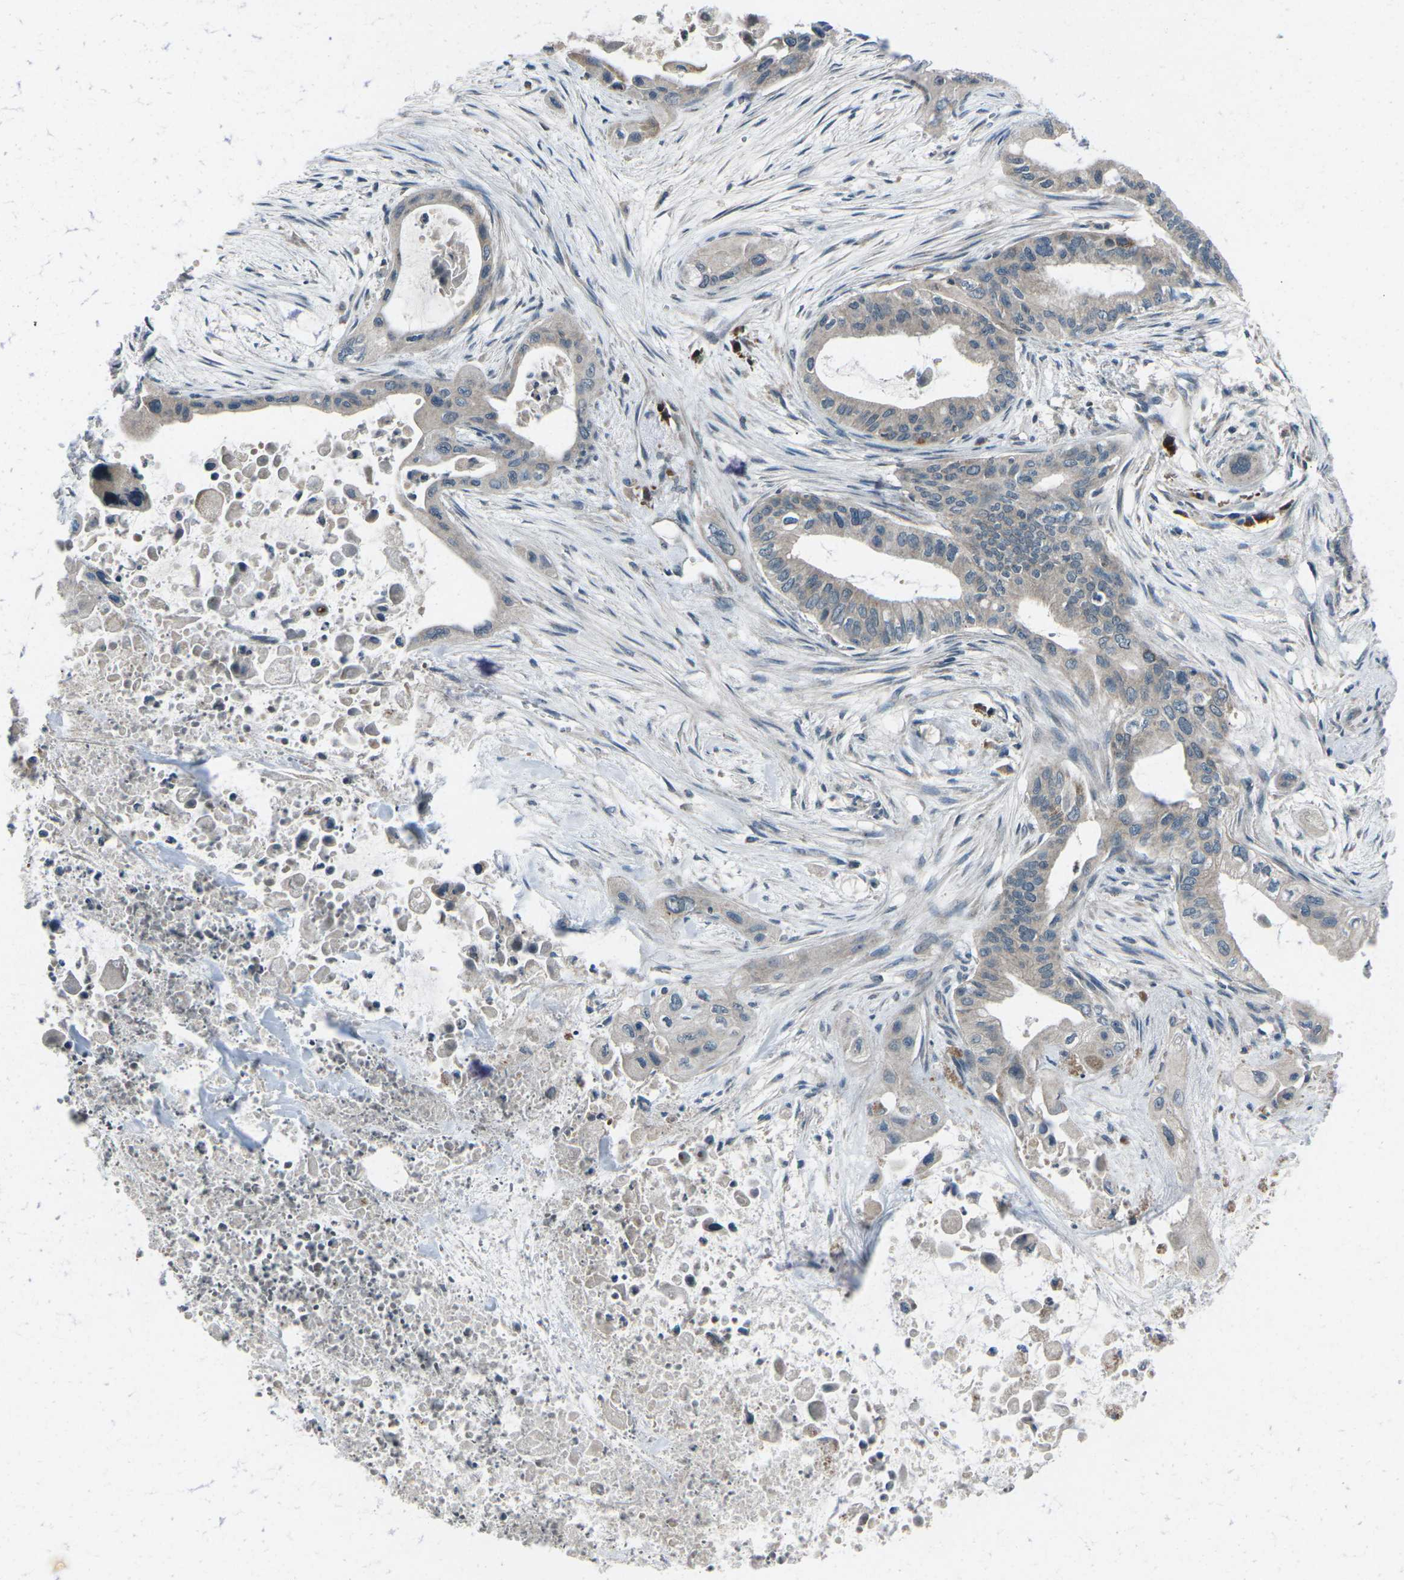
{"staining": {"intensity": "weak", "quantity": ">75%", "location": "cytoplasmic/membranous"}, "tissue": "pancreatic cancer", "cell_type": "Tumor cells", "image_type": "cancer", "snomed": [{"axis": "morphology", "description": "Adenocarcinoma, NOS"}, {"axis": "topography", "description": "Pancreas"}], "caption": "Immunohistochemistry (DAB) staining of human pancreatic adenocarcinoma demonstrates weak cytoplasmic/membranous protein staining in approximately >75% of tumor cells.", "gene": "CDK16", "patient": {"sex": "male", "age": 73}}